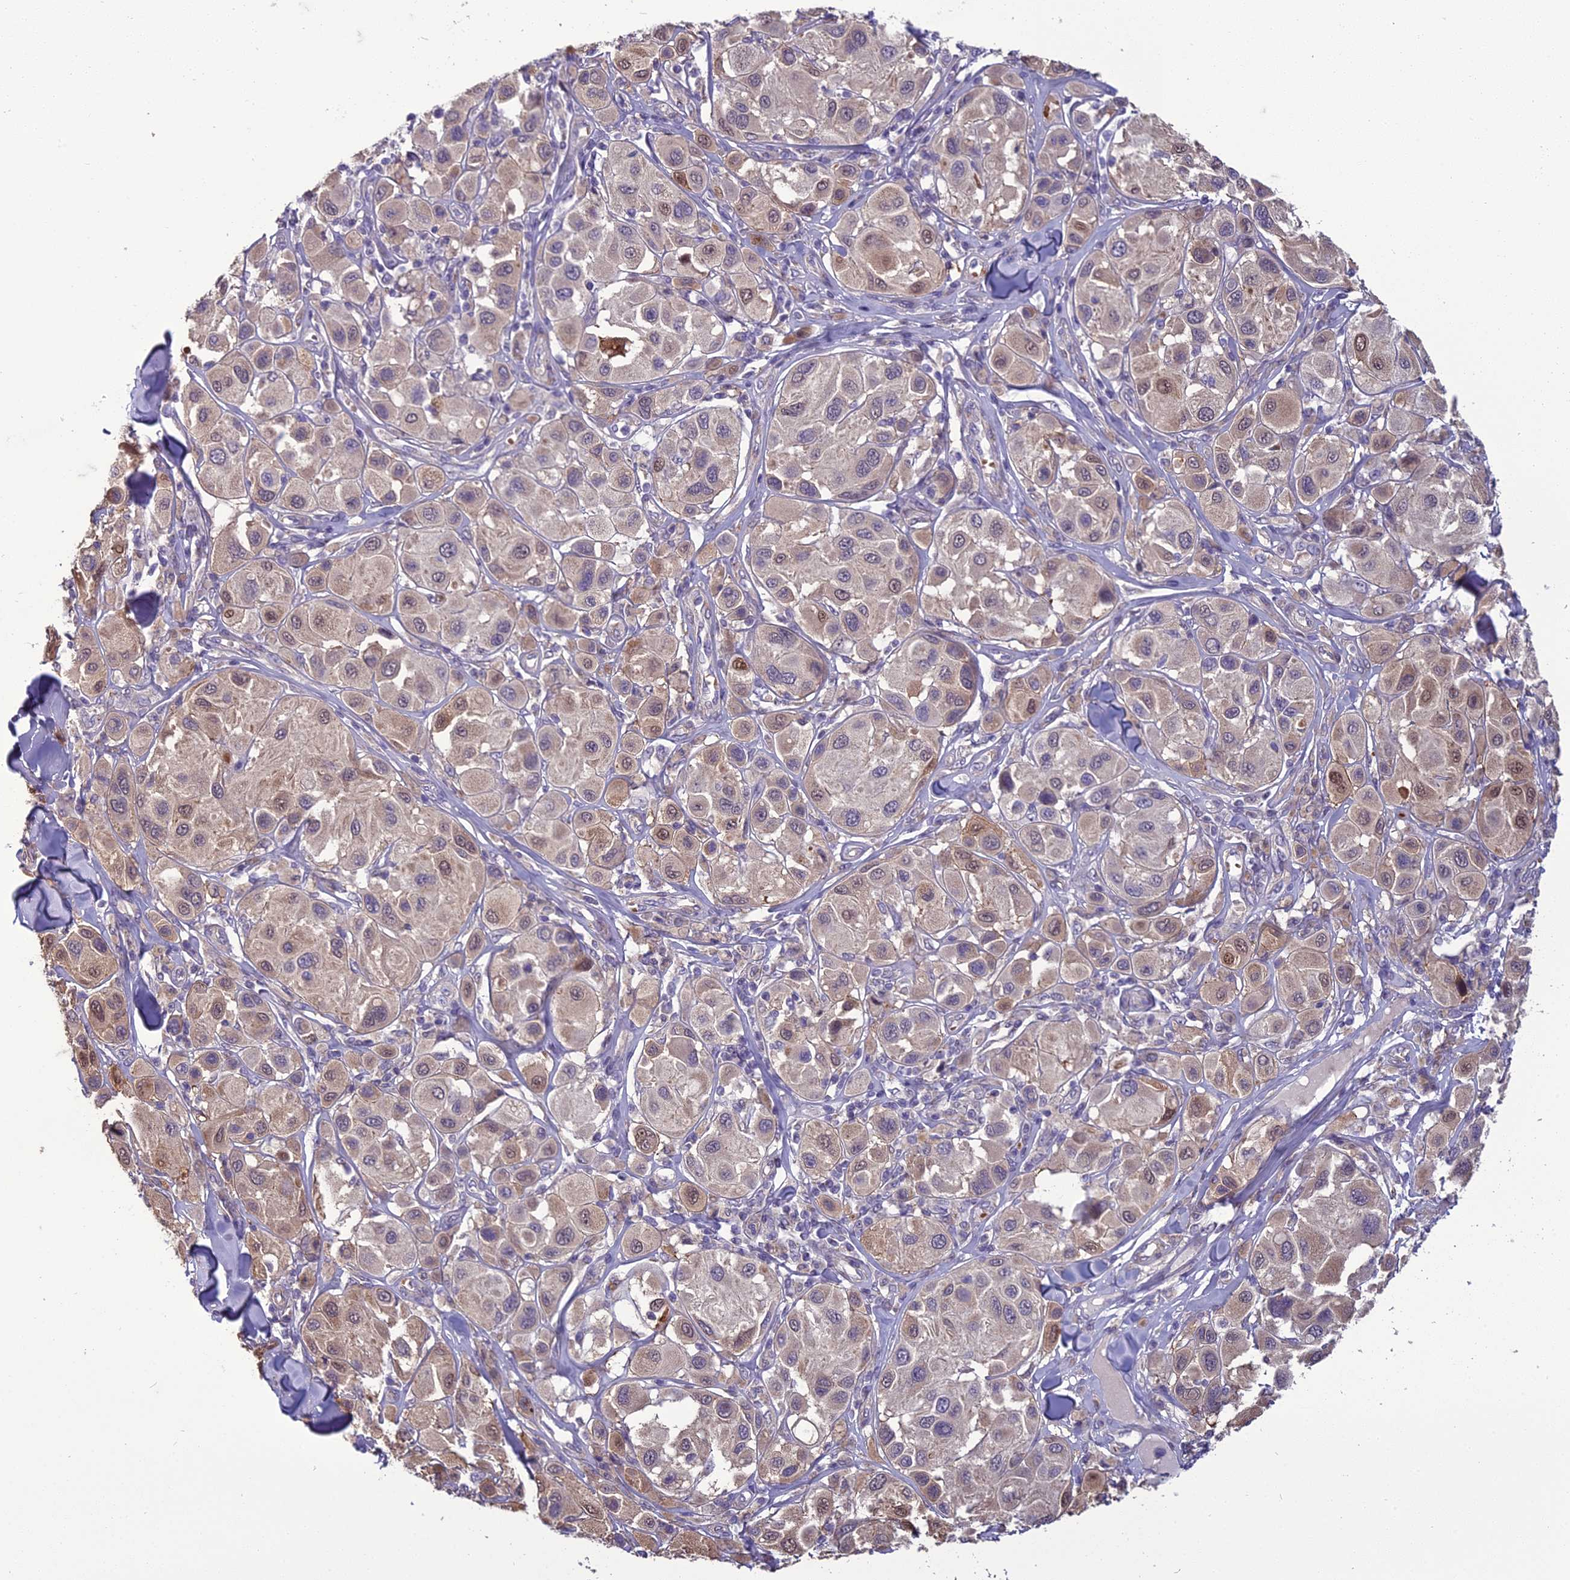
{"staining": {"intensity": "moderate", "quantity": "<25%", "location": "nuclear"}, "tissue": "melanoma", "cell_type": "Tumor cells", "image_type": "cancer", "snomed": [{"axis": "morphology", "description": "Malignant melanoma, Metastatic site"}, {"axis": "topography", "description": "Skin"}], "caption": "About <25% of tumor cells in human melanoma display moderate nuclear protein expression as visualized by brown immunohistochemical staining.", "gene": "DUS2", "patient": {"sex": "male", "age": 41}}